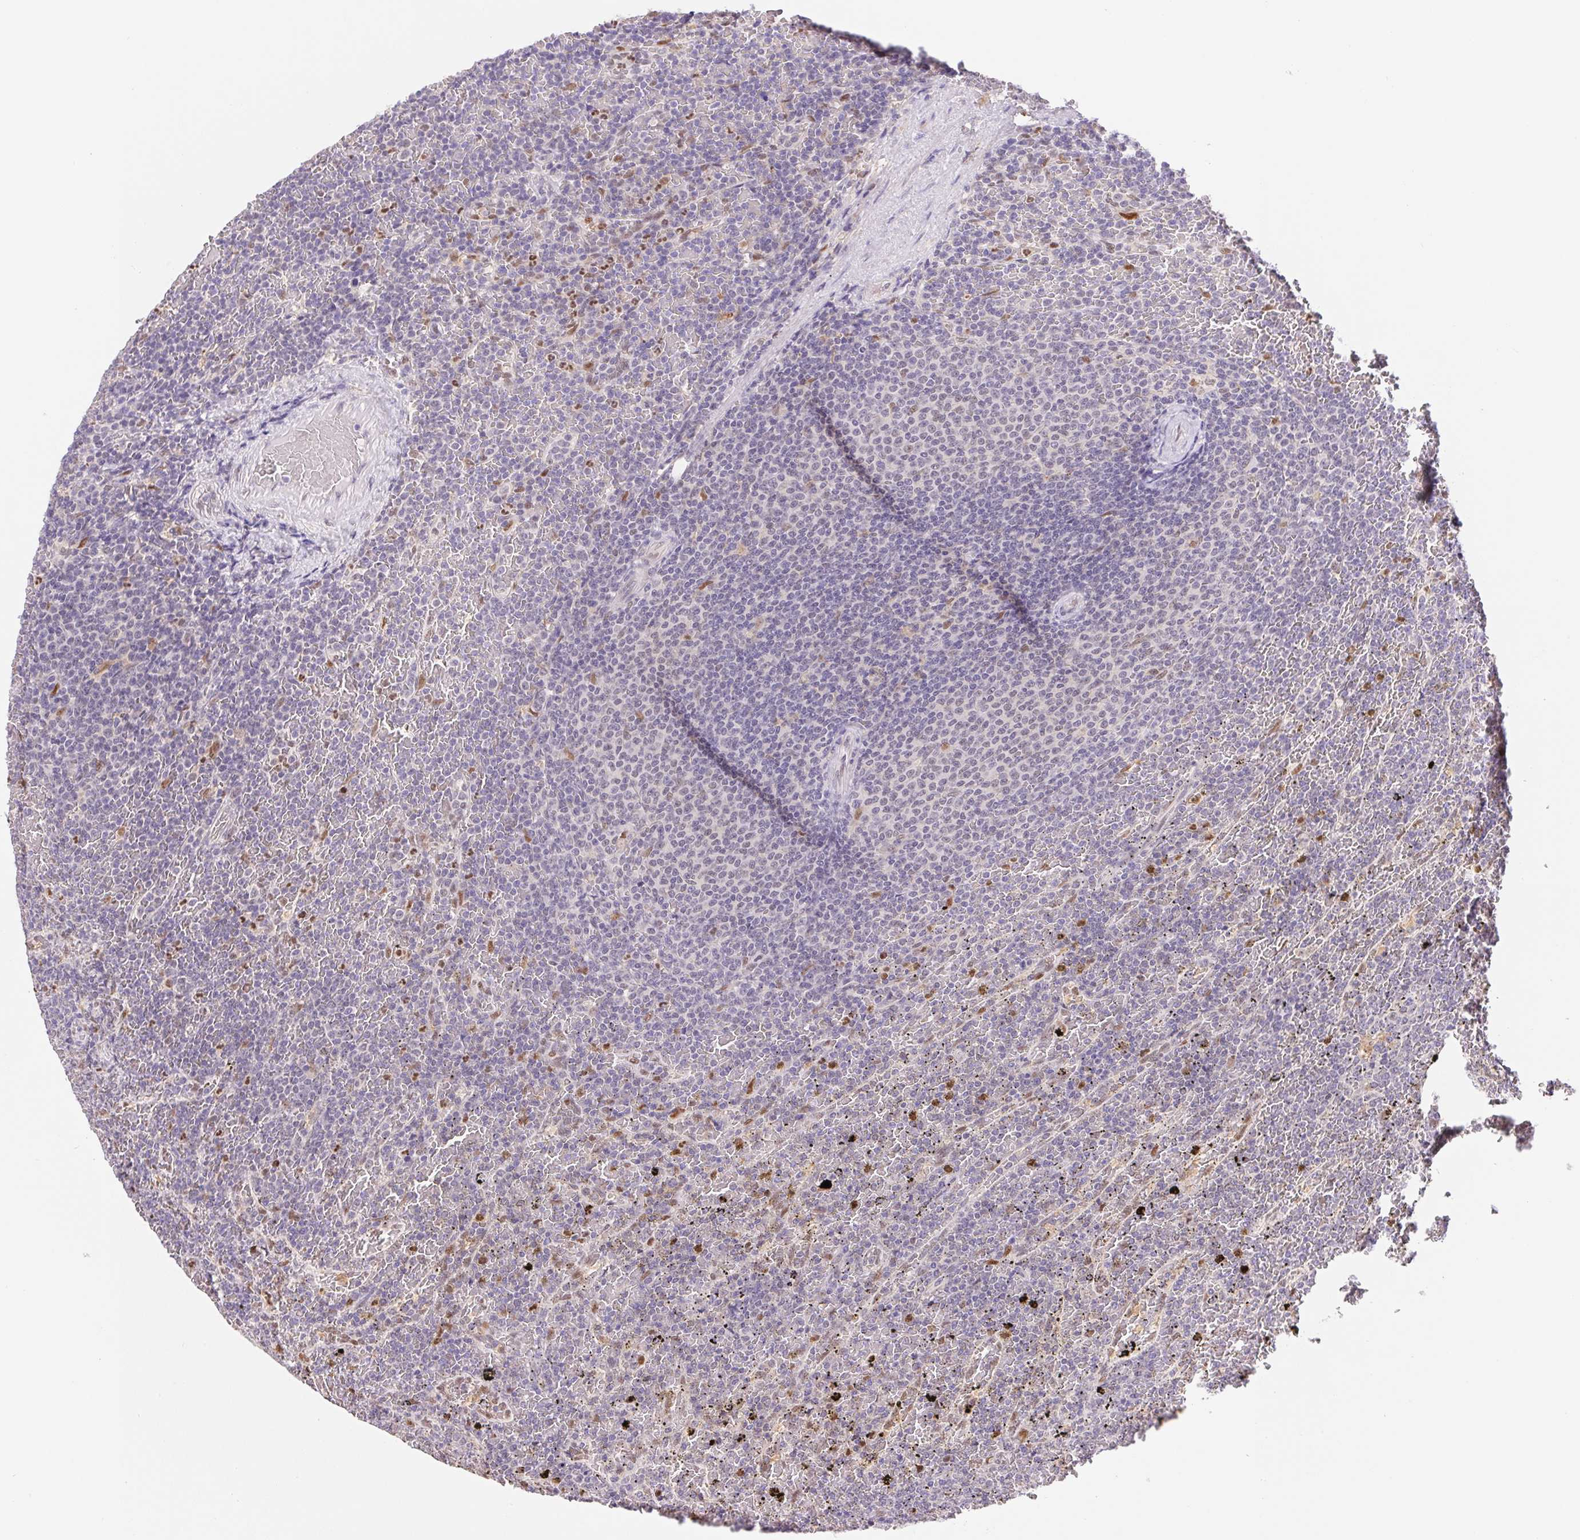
{"staining": {"intensity": "negative", "quantity": "none", "location": "none"}, "tissue": "lymphoma", "cell_type": "Tumor cells", "image_type": "cancer", "snomed": [{"axis": "morphology", "description": "Malignant lymphoma, non-Hodgkin's type, Low grade"}, {"axis": "topography", "description": "Spleen"}], "caption": "Tumor cells show no significant staining in low-grade malignant lymphoma, non-Hodgkin's type.", "gene": "L3MBTL4", "patient": {"sex": "female", "age": 77}}